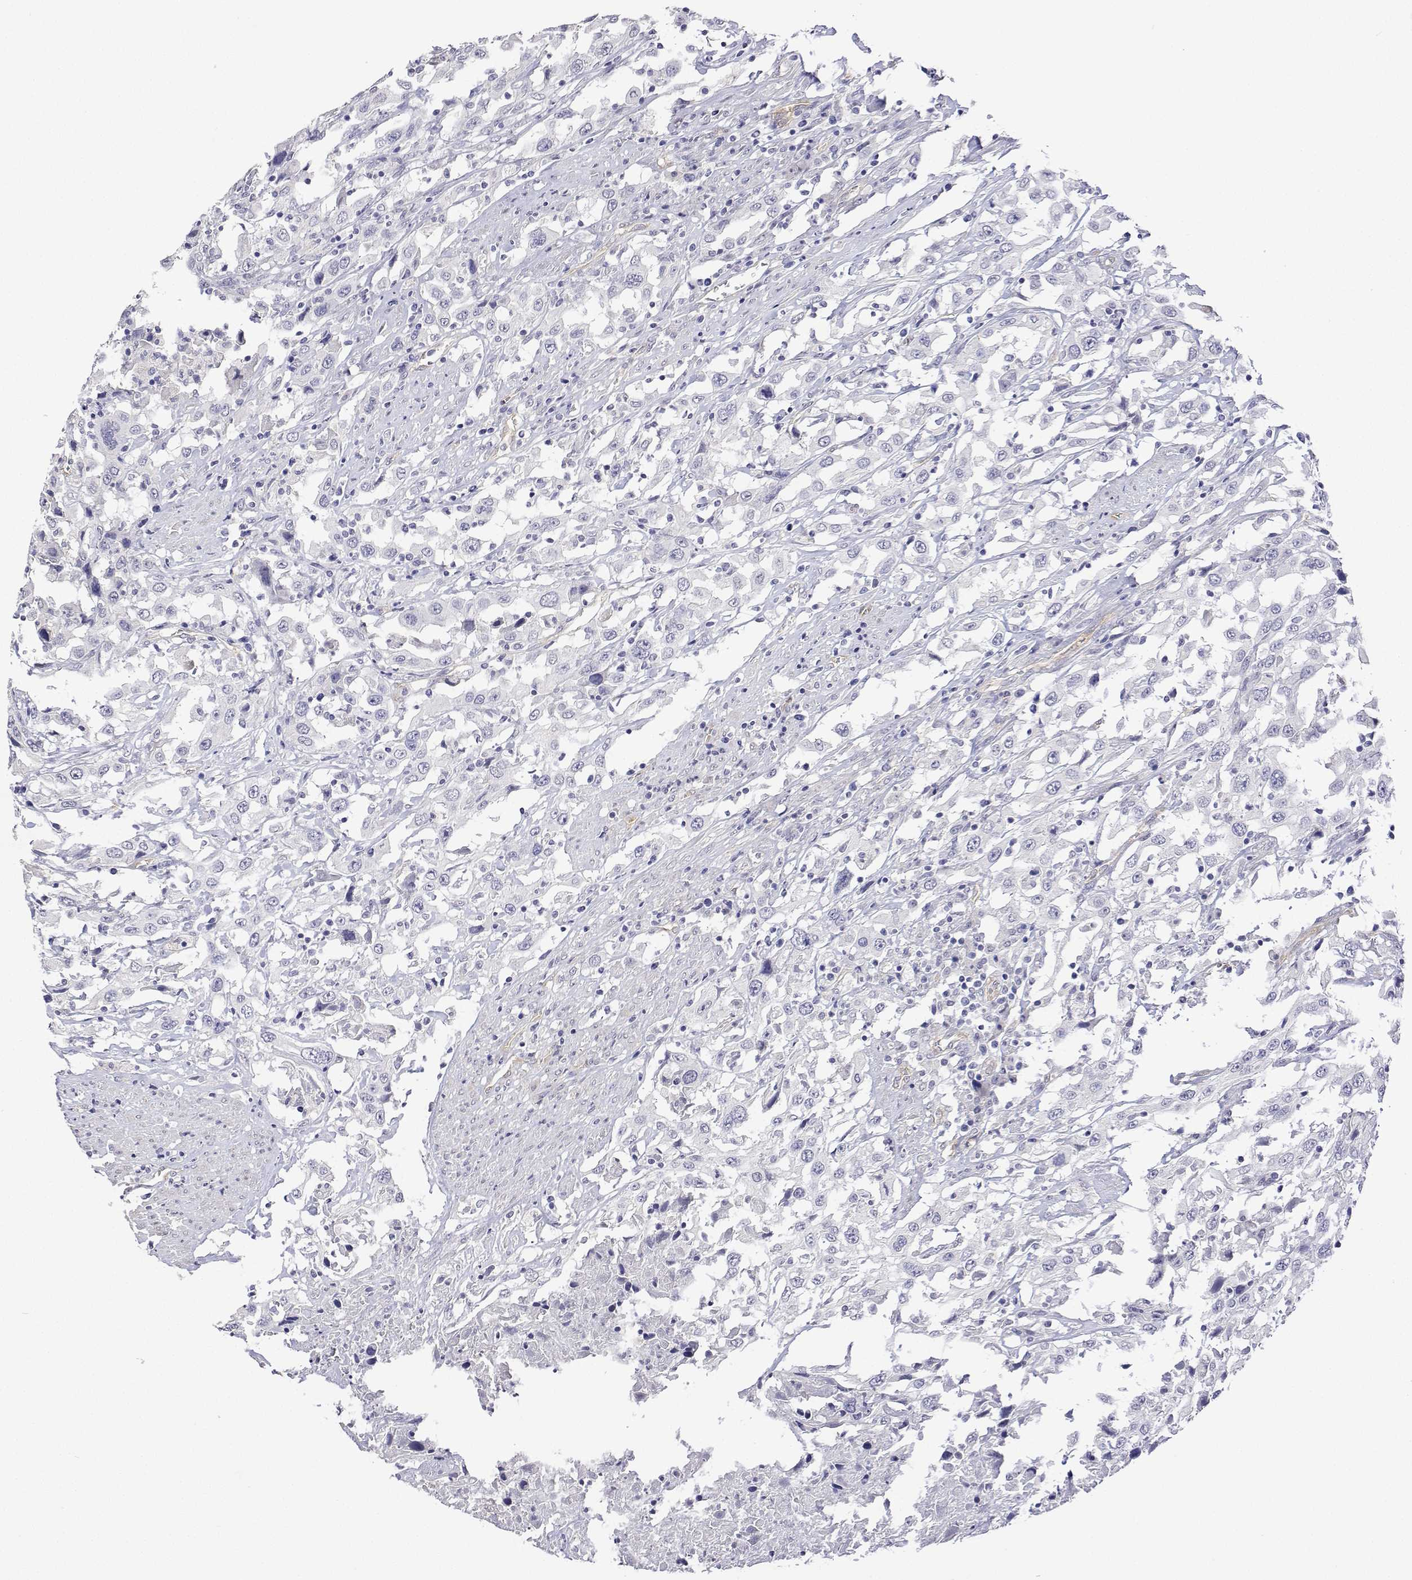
{"staining": {"intensity": "negative", "quantity": "none", "location": "none"}, "tissue": "urothelial cancer", "cell_type": "Tumor cells", "image_type": "cancer", "snomed": [{"axis": "morphology", "description": "Urothelial carcinoma, High grade"}, {"axis": "topography", "description": "Urinary bladder"}], "caption": "Histopathology image shows no protein staining in tumor cells of urothelial cancer tissue. The staining was performed using DAB (3,3'-diaminobenzidine) to visualize the protein expression in brown, while the nuclei were stained in blue with hematoxylin (Magnification: 20x).", "gene": "PLCB1", "patient": {"sex": "male", "age": 61}}